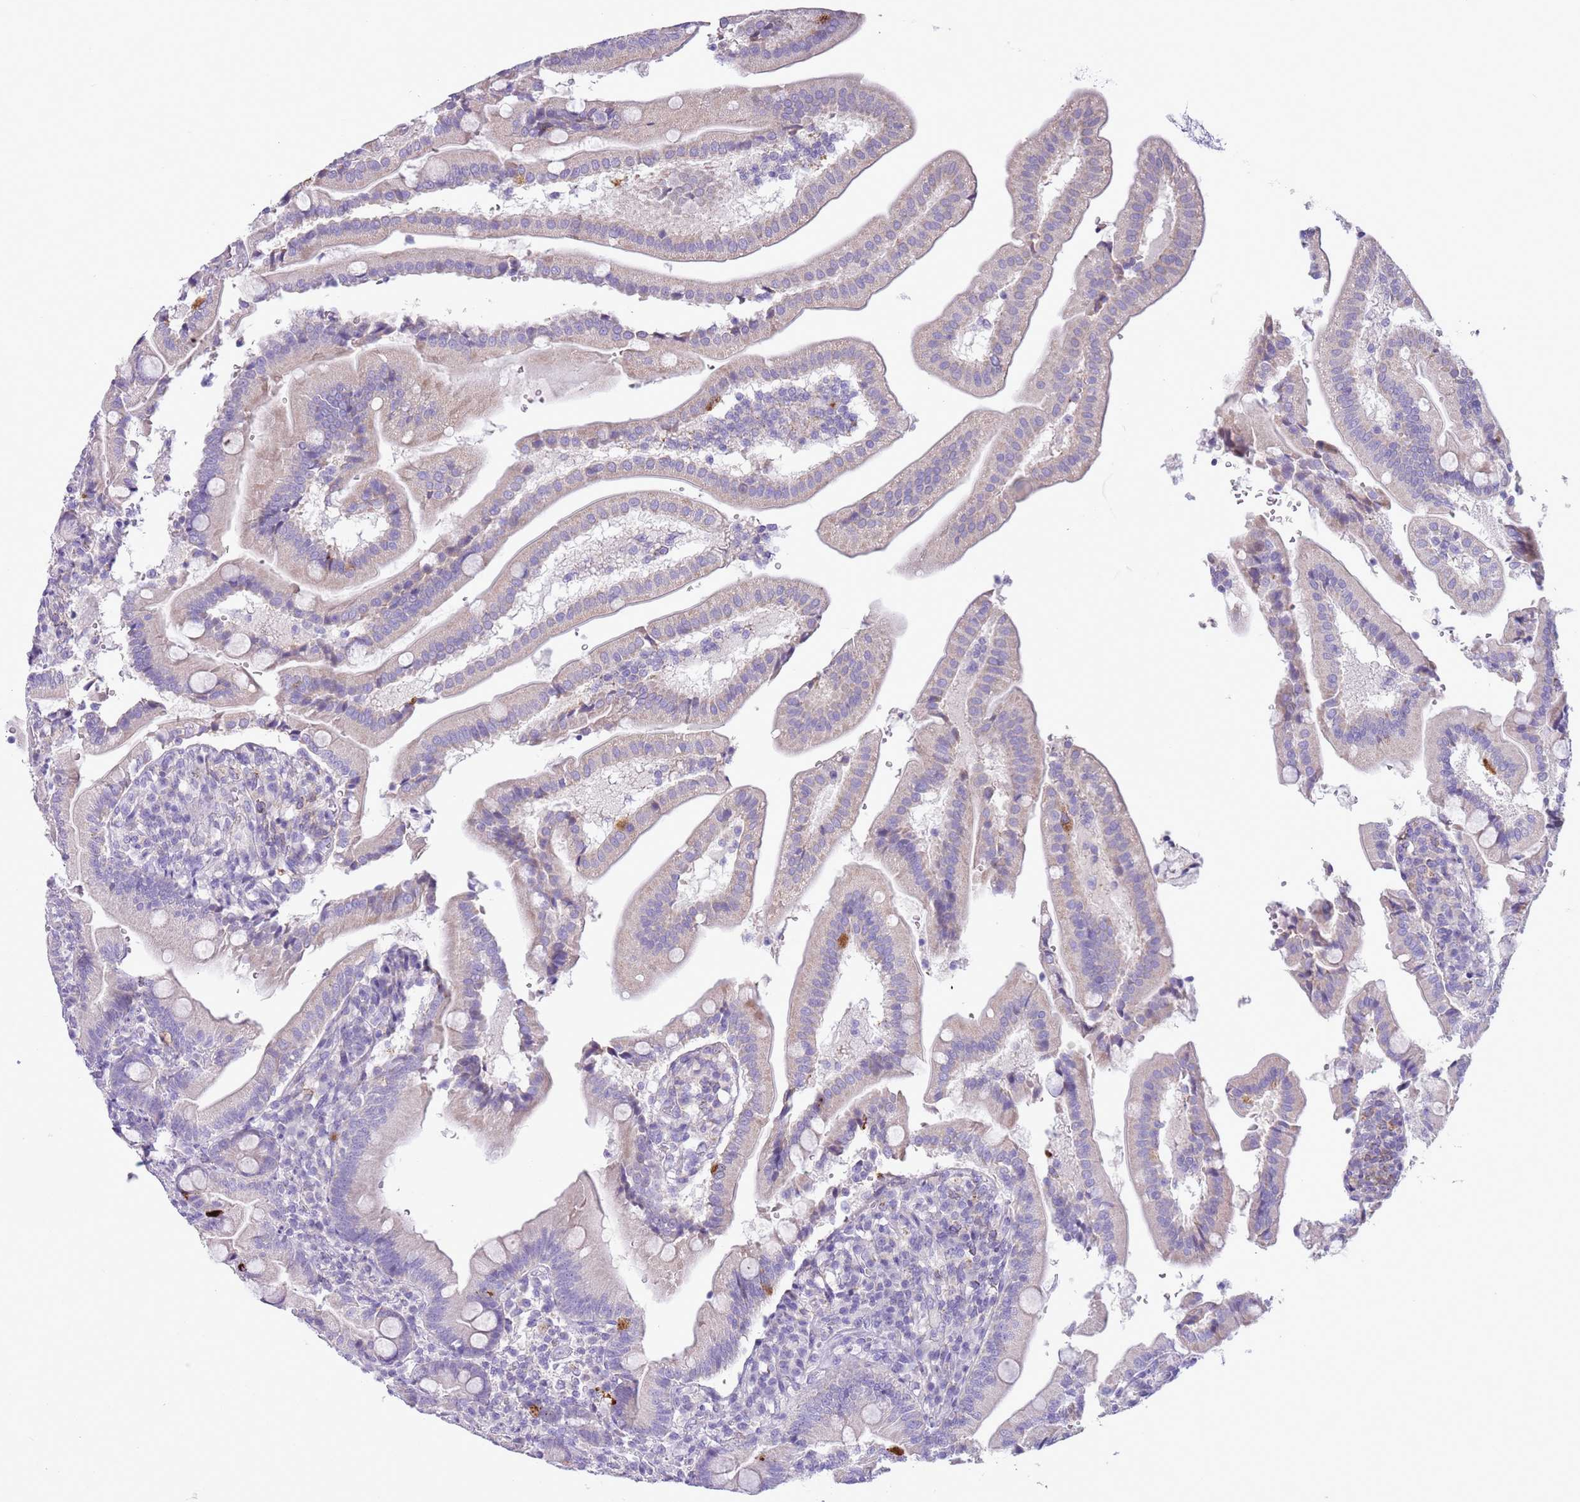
{"staining": {"intensity": "strong", "quantity": "<25%", "location": "cytoplasmic/membranous"}, "tissue": "duodenum", "cell_type": "Glandular cells", "image_type": "normal", "snomed": [{"axis": "morphology", "description": "Normal tissue, NOS"}, {"axis": "topography", "description": "Duodenum"}], "caption": "High-power microscopy captured an immunohistochemistry micrograph of normal duodenum, revealing strong cytoplasmic/membranous staining in approximately <25% of glandular cells.", "gene": "ZNF697", "patient": {"sex": "female", "age": 67}}